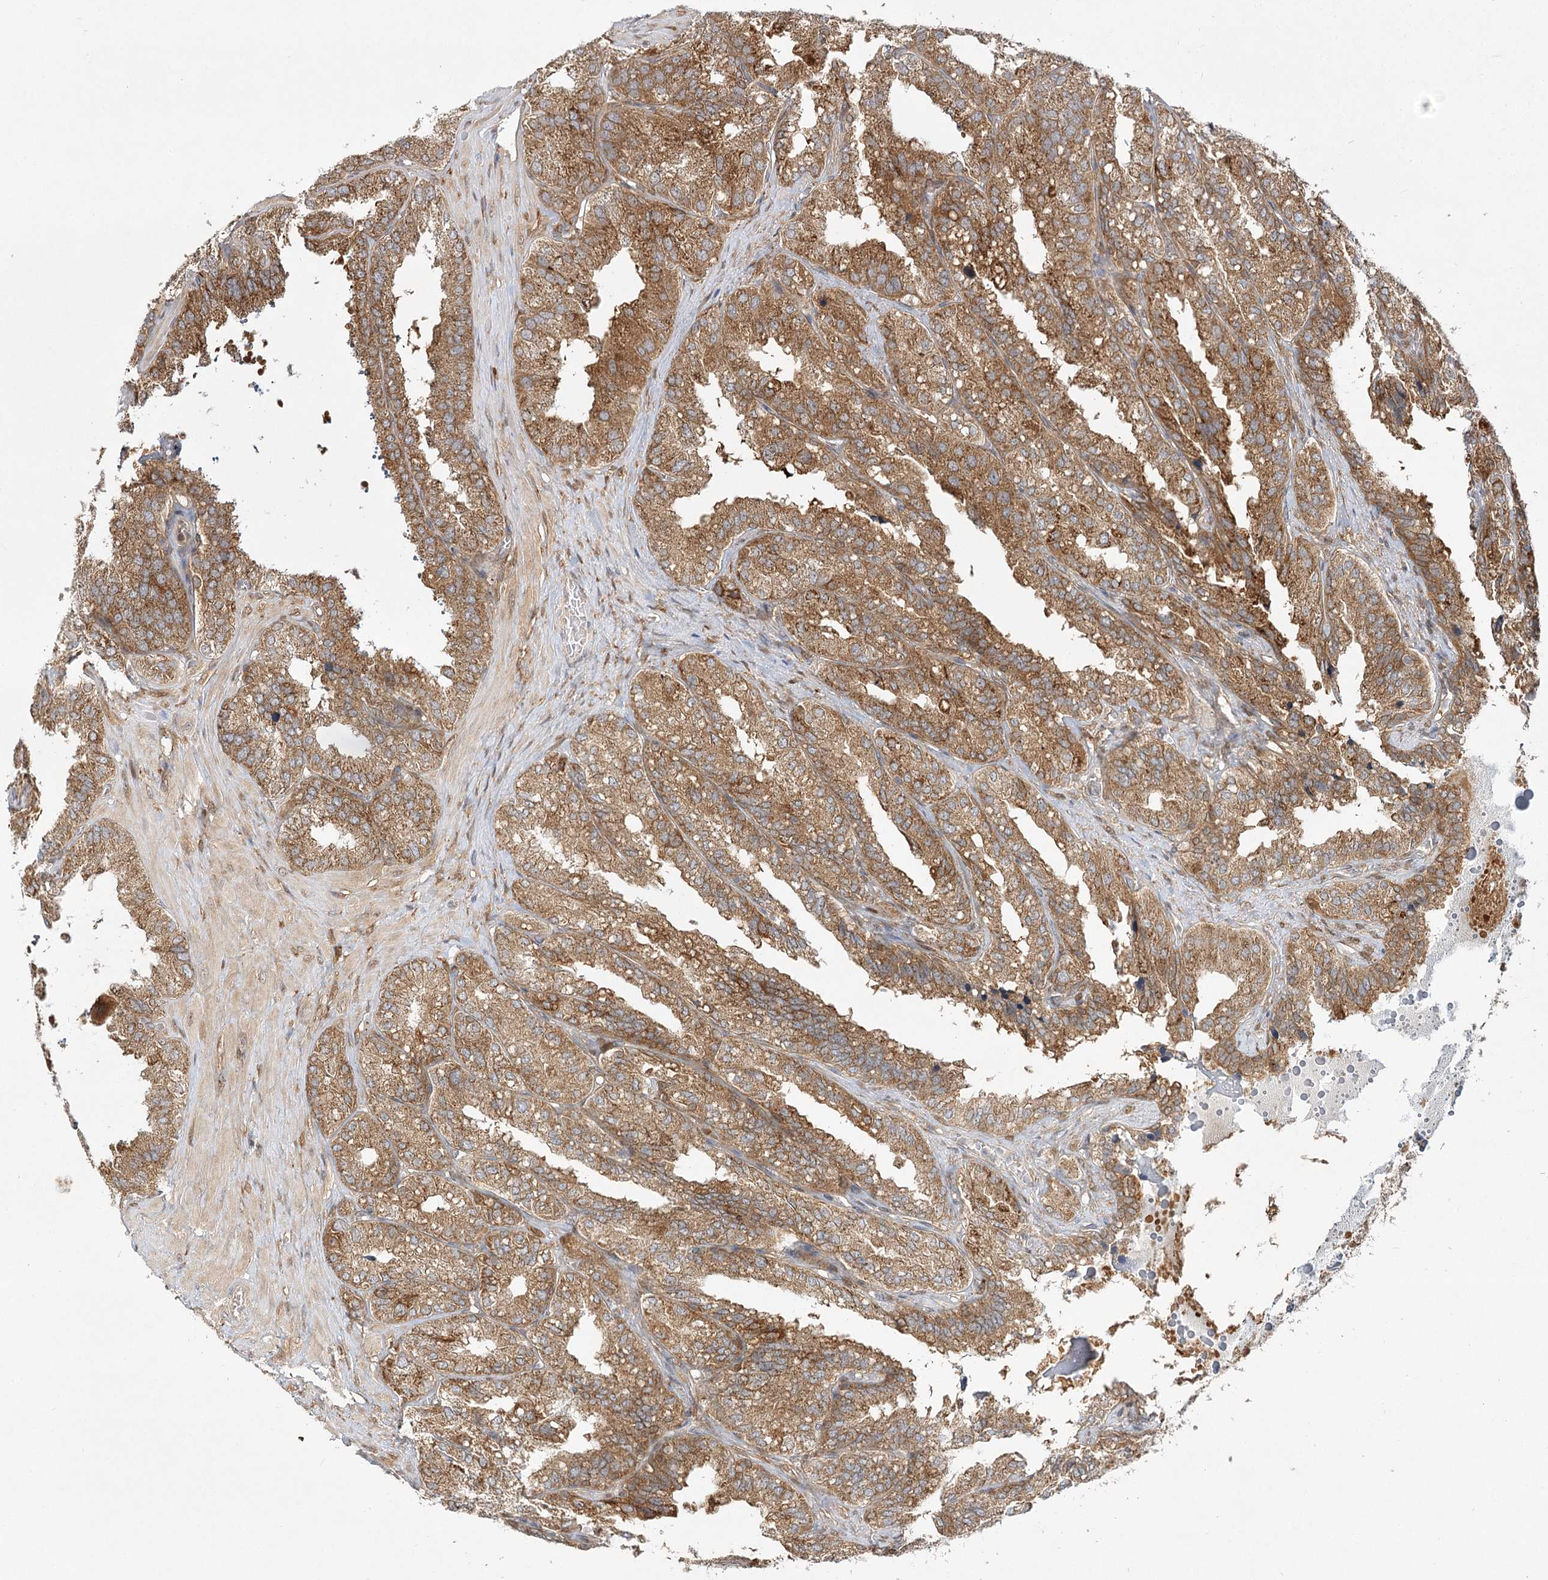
{"staining": {"intensity": "moderate", "quantity": ">75%", "location": "cytoplasmic/membranous"}, "tissue": "seminal vesicle", "cell_type": "Glandular cells", "image_type": "normal", "snomed": [{"axis": "morphology", "description": "Normal tissue, NOS"}, {"axis": "topography", "description": "Prostate"}, {"axis": "topography", "description": "Seminal veicle"}], "caption": "A brown stain shows moderate cytoplasmic/membranous staining of a protein in glandular cells of benign human seminal vesicle. The protein of interest is shown in brown color, while the nuclei are stained blue.", "gene": "INPP4B", "patient": {"sex": "male", "age": 51}}